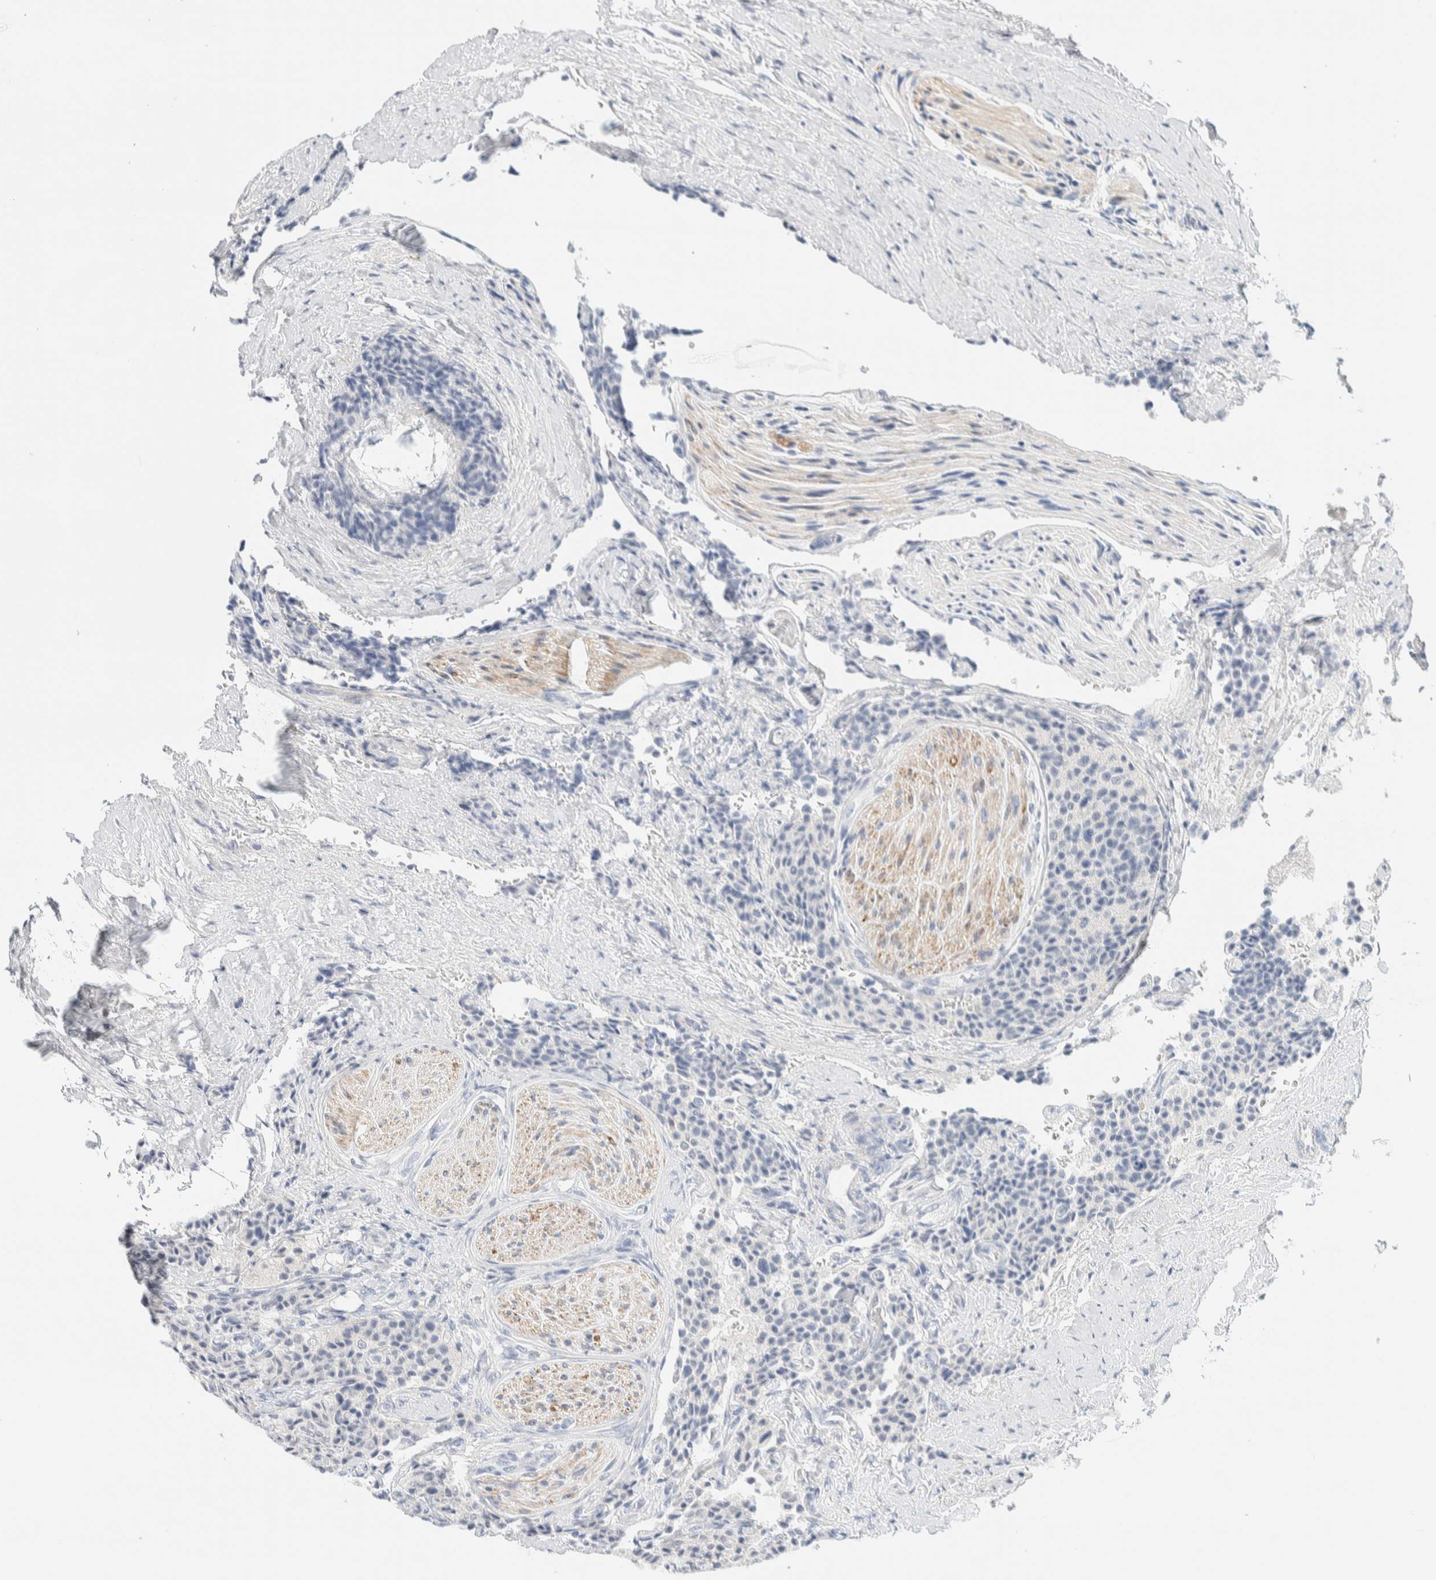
{"staining": {"intensity": "negative", "quantity": "none", "location": "none"}, "tissue": "carcinoid", "cell_type": "Tumor cells", "image_type": "cancer", "snomed": [{"axis": "morphology", "description": "Carcinoid, malignant, NOS"}, {"axis": "topography", "description": "Colon"}], "caption": "A high-resolution photomicrograph shows IHC staining of malignant carcinoid, which reveals no significant expression in tumor cells.", "gene": "ATCAY", "patient": {"sex": "female", "age": 61}}